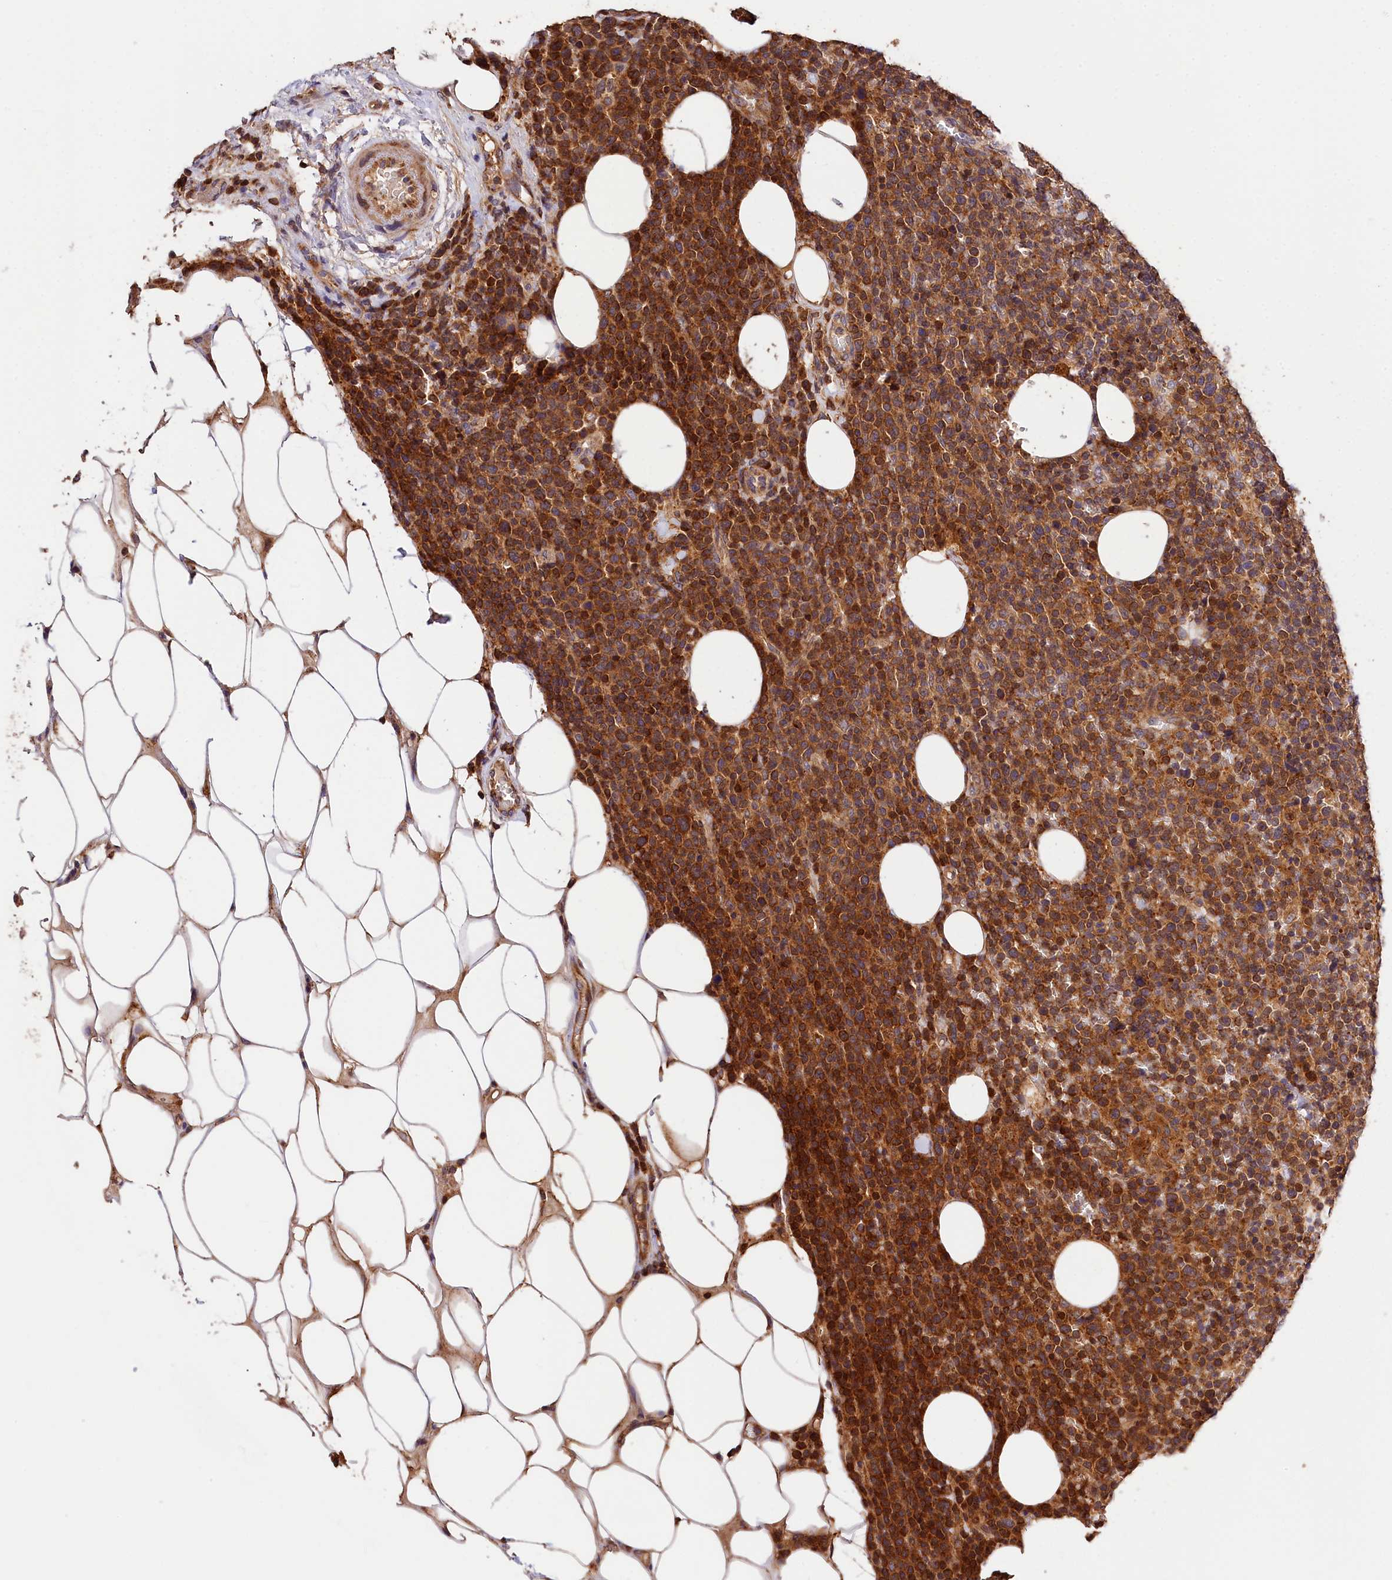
{"staining": {"intensity": "strong", "quantity": ">75%", "location": "cytoplasmic/membranous"}, "tissue": "lymphoma", "cell_type": "Tumor cells", "image_type": "cancer", "snomed": [{"axis": "morphology", "description": "Malignant lymphoma, non-Hodgkin's type, High grade"}, {"axis": "topography", "description": "Lymph node"}], "caption": "Lymphoma stained with DAB IHC displays high levels of strong cytoplasmic/membranous staining in about >75% of tumor cells.", "gene": "KPTN", "patient": {"sex": "male", "age": 61}}